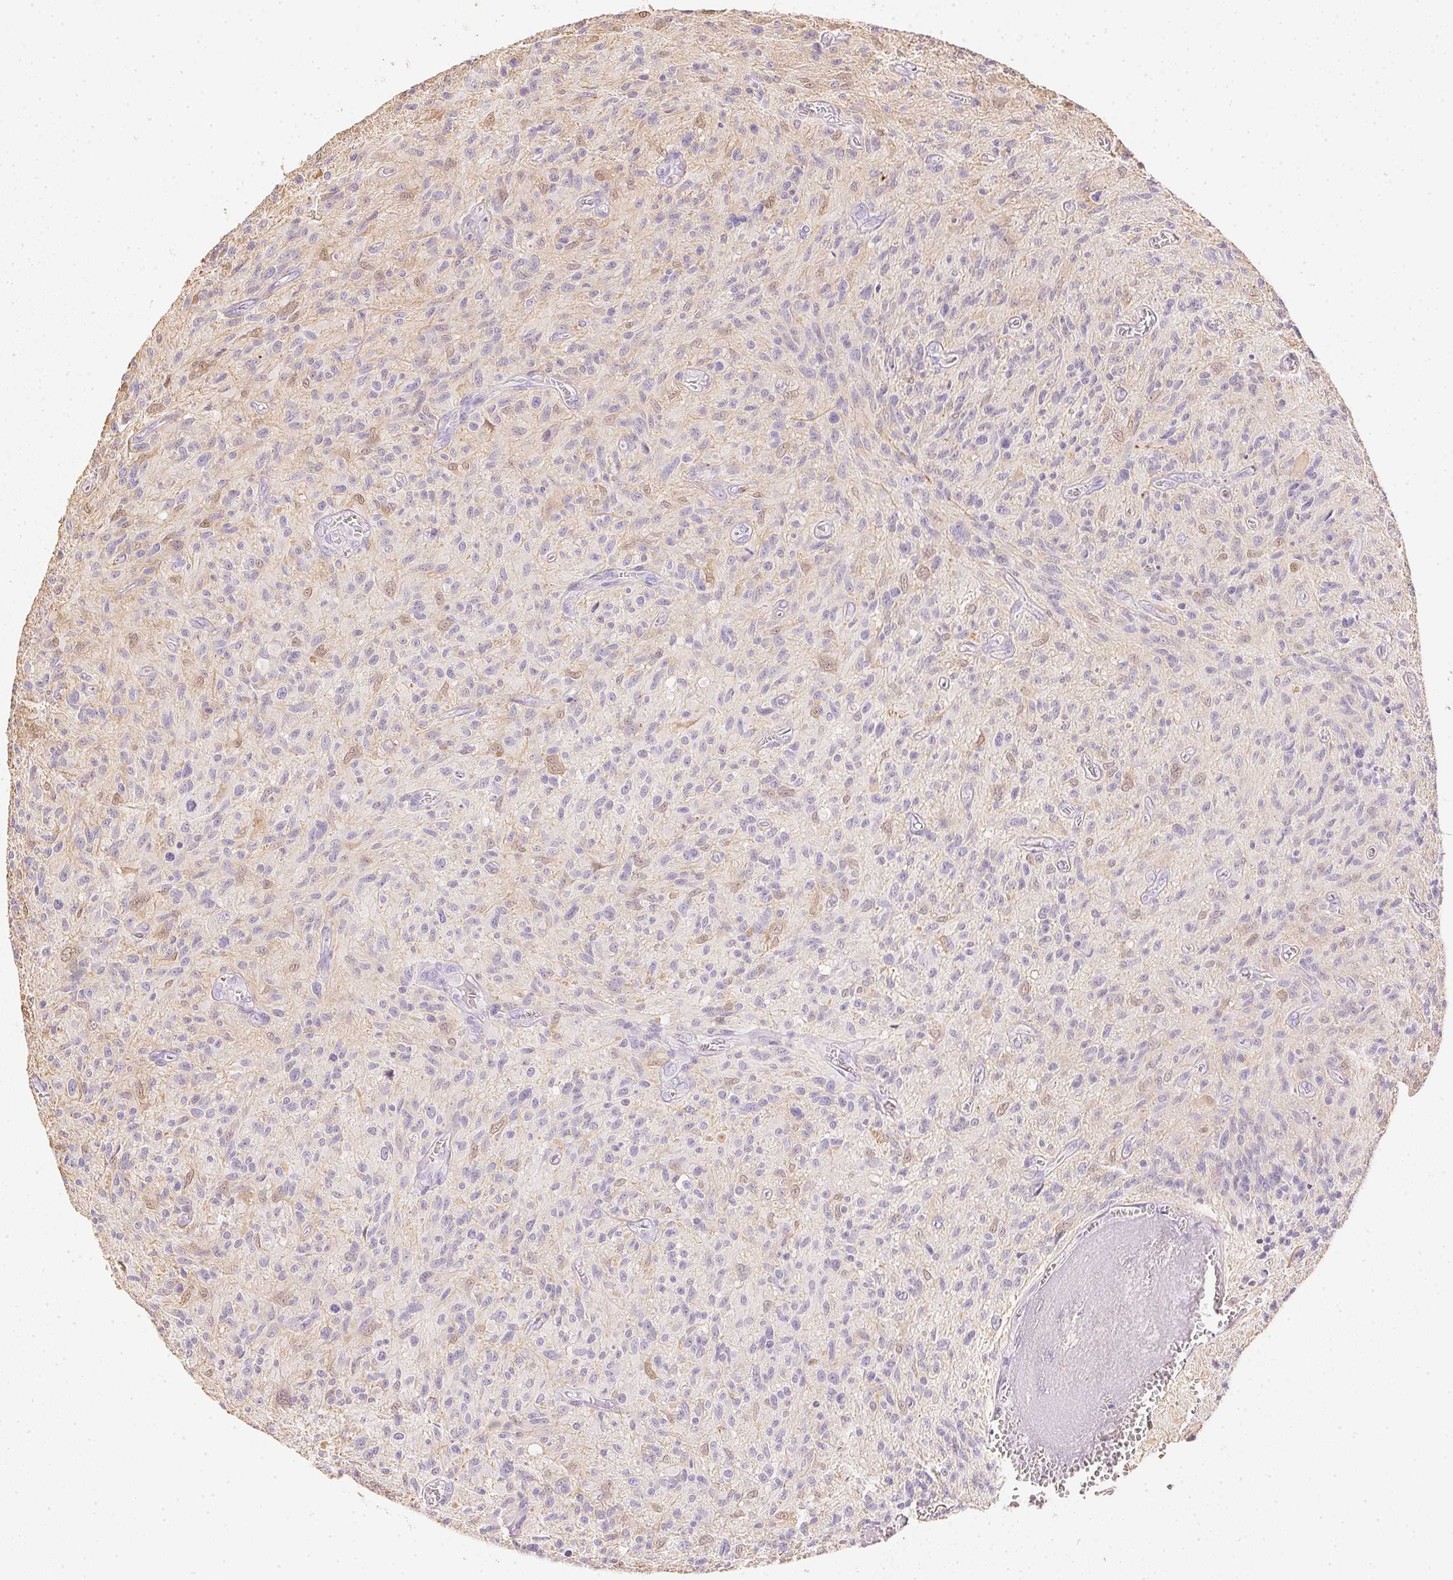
{"staining": {"intensity": "negative", "quantity": "none", "location": "none"}, "tissue": "glioma", "cell_type": "Tumor cells", "image_type": "cancer", "snomed": [{"axis": "morphology", "description": "Glioma, malignant, High grade"}, {"axis": "topography", "description": "Brain"}], "caption": "Immunohistochemistry (IHC) of malignant high-grade glioma reveals no positivity in tumor cells.", "gene": "S100A3", "patient": {"sex": "male", "age": 75}}